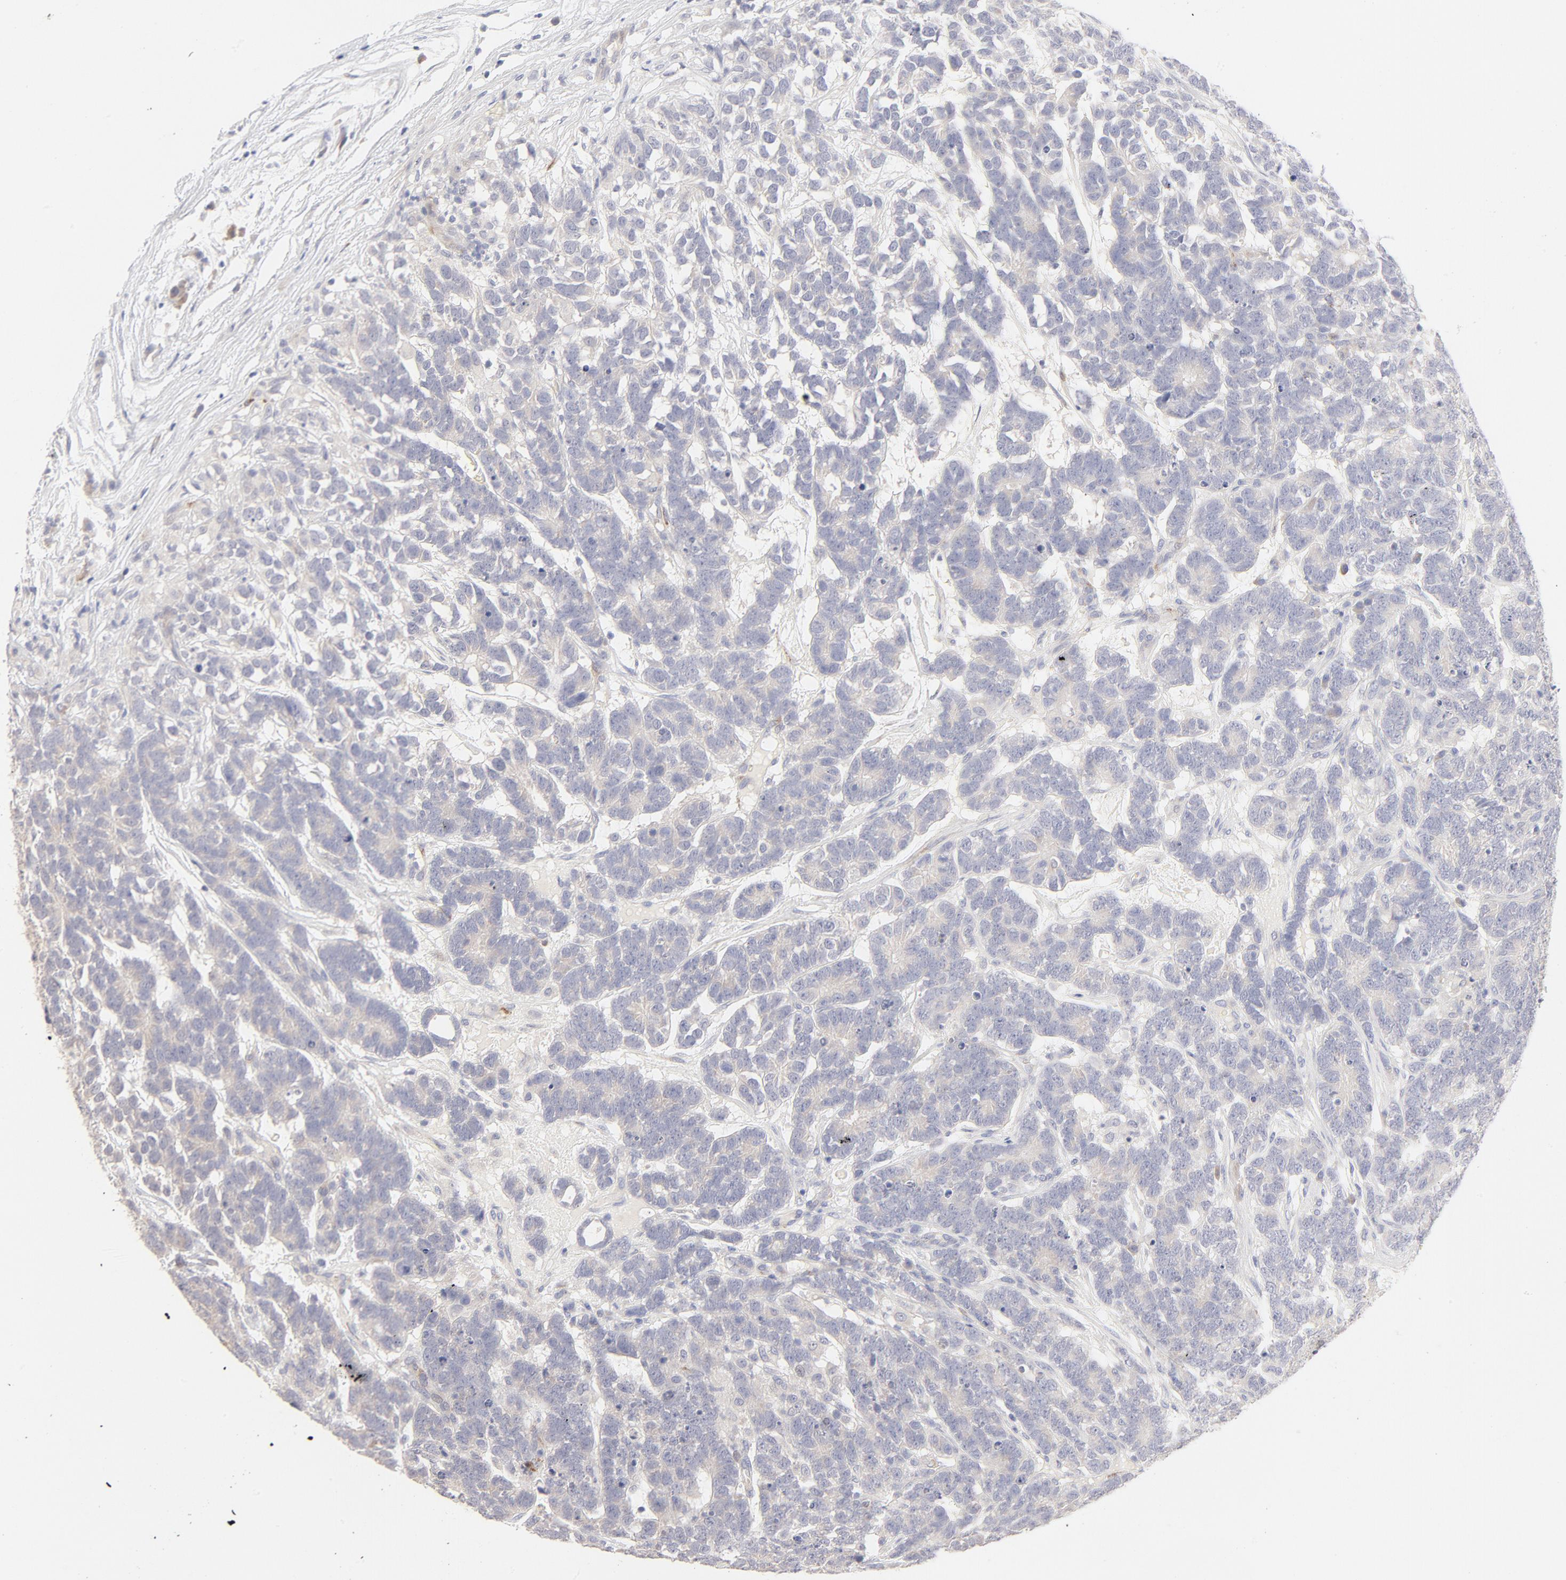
{"staining": {"intensity": "negative", "quantity": "none", "location": "none"}, "tissue": "testis cancer", "cell_type": "Tumor cells", "image_type": "cancer", "snomed": [{"axis": "morphology", "description": "Carcinoma, Embryonal, NOS"}, {"axis": "topography", "description": "Testis"}], "caption": "Protein analysis of testis cancer (embryonal carcinoma) shows no significant staining in tumor cells.", "gene": "NKX2-2", "patient": {"sex": "male", "age": 26}}